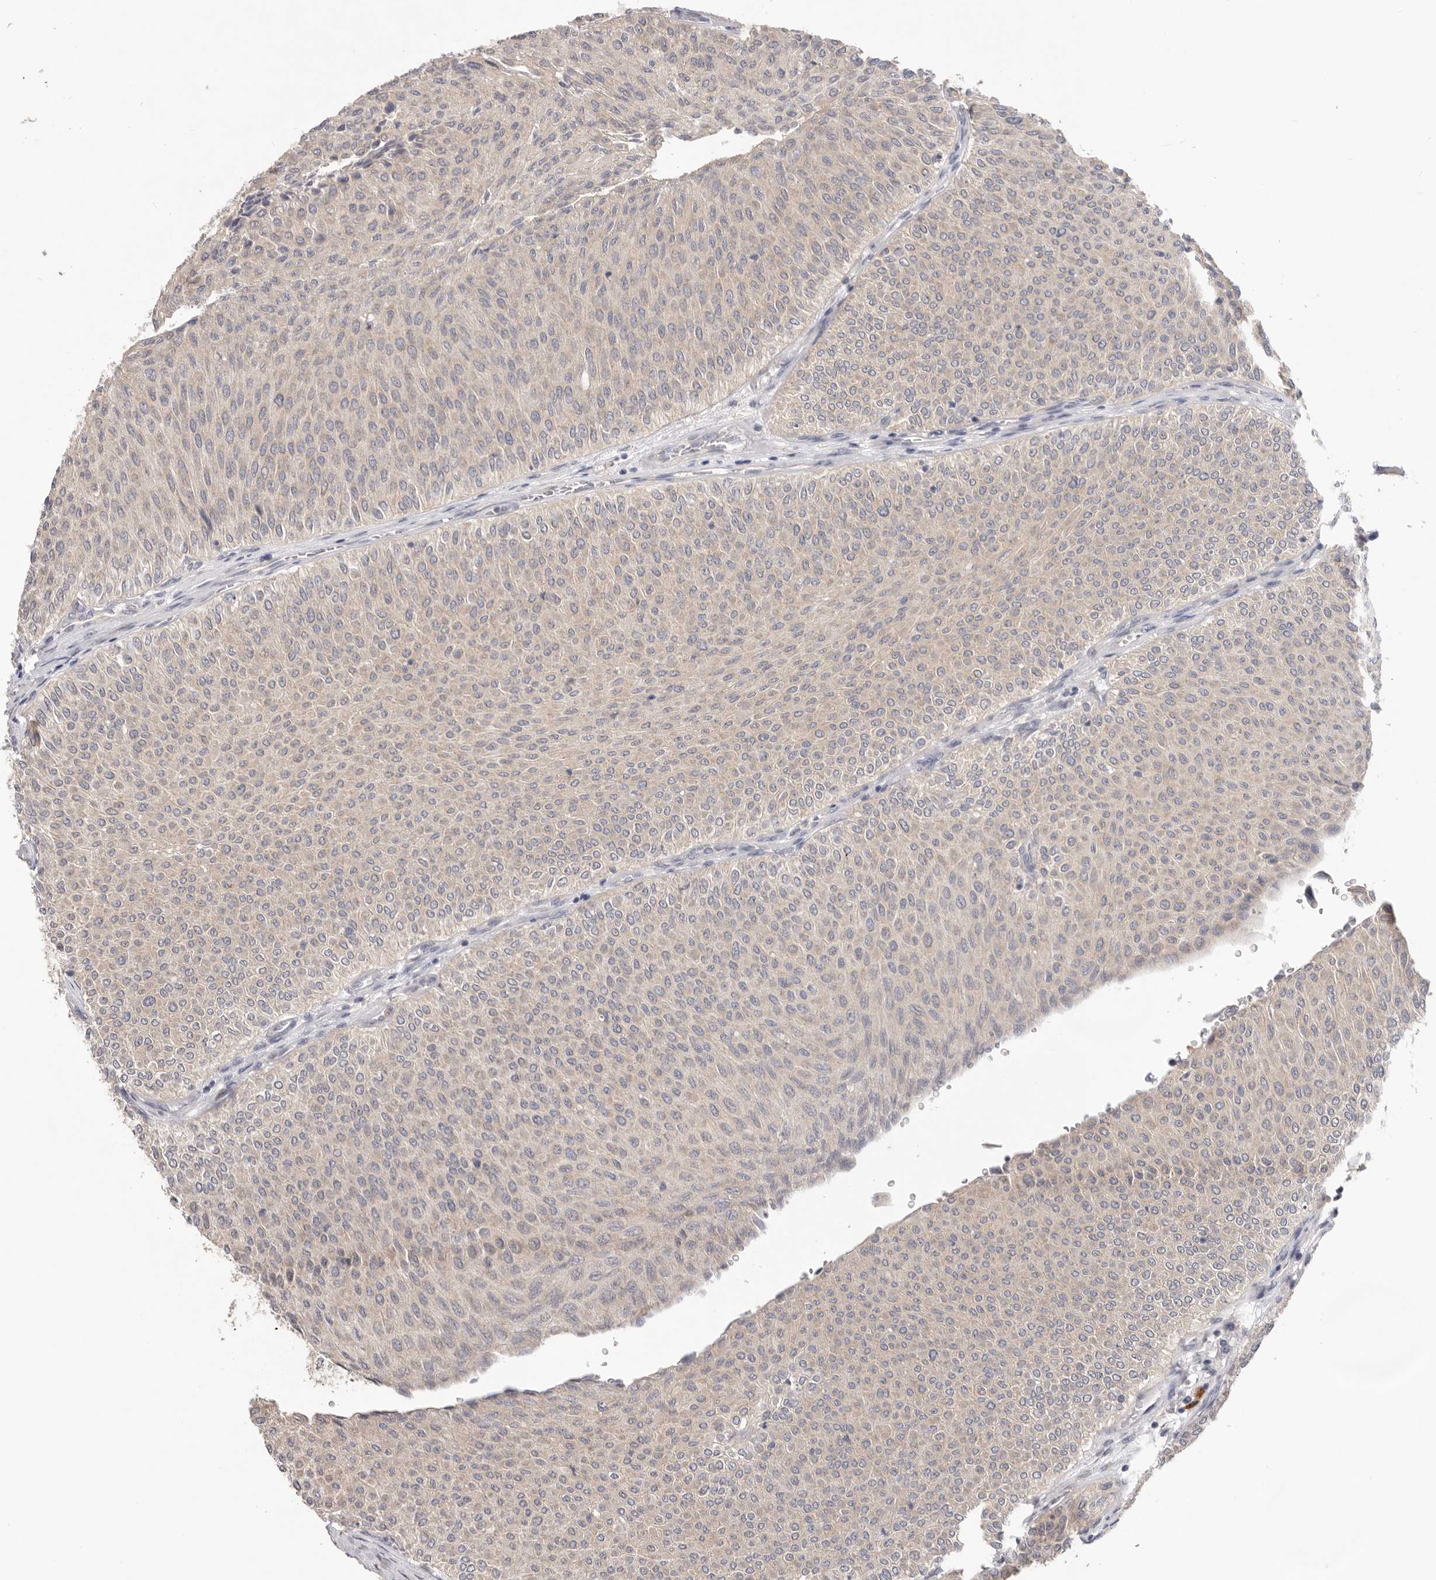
{"staining": {"intensity": "weak", "quantity": "25%-75%", "location": "cytoplasmic/membranous"}, "tissue": "urothelial cancer", "cell_type": "Tumor cells", "image_type": "cancer", "snomed": [{"axis": "morphology", "description": "Urothelial carcinoma, Low grade"}, {"axis": "topography", "description": "Urinary bladder"}], "caption": "Protein positivity by IHC exhibits weak cytoplasmic/membranous expression in about 25%-75% of tumor cells in urothelial cancer.", "gene": "WDR77", "patient": {"sex": "male", "age": 78}}